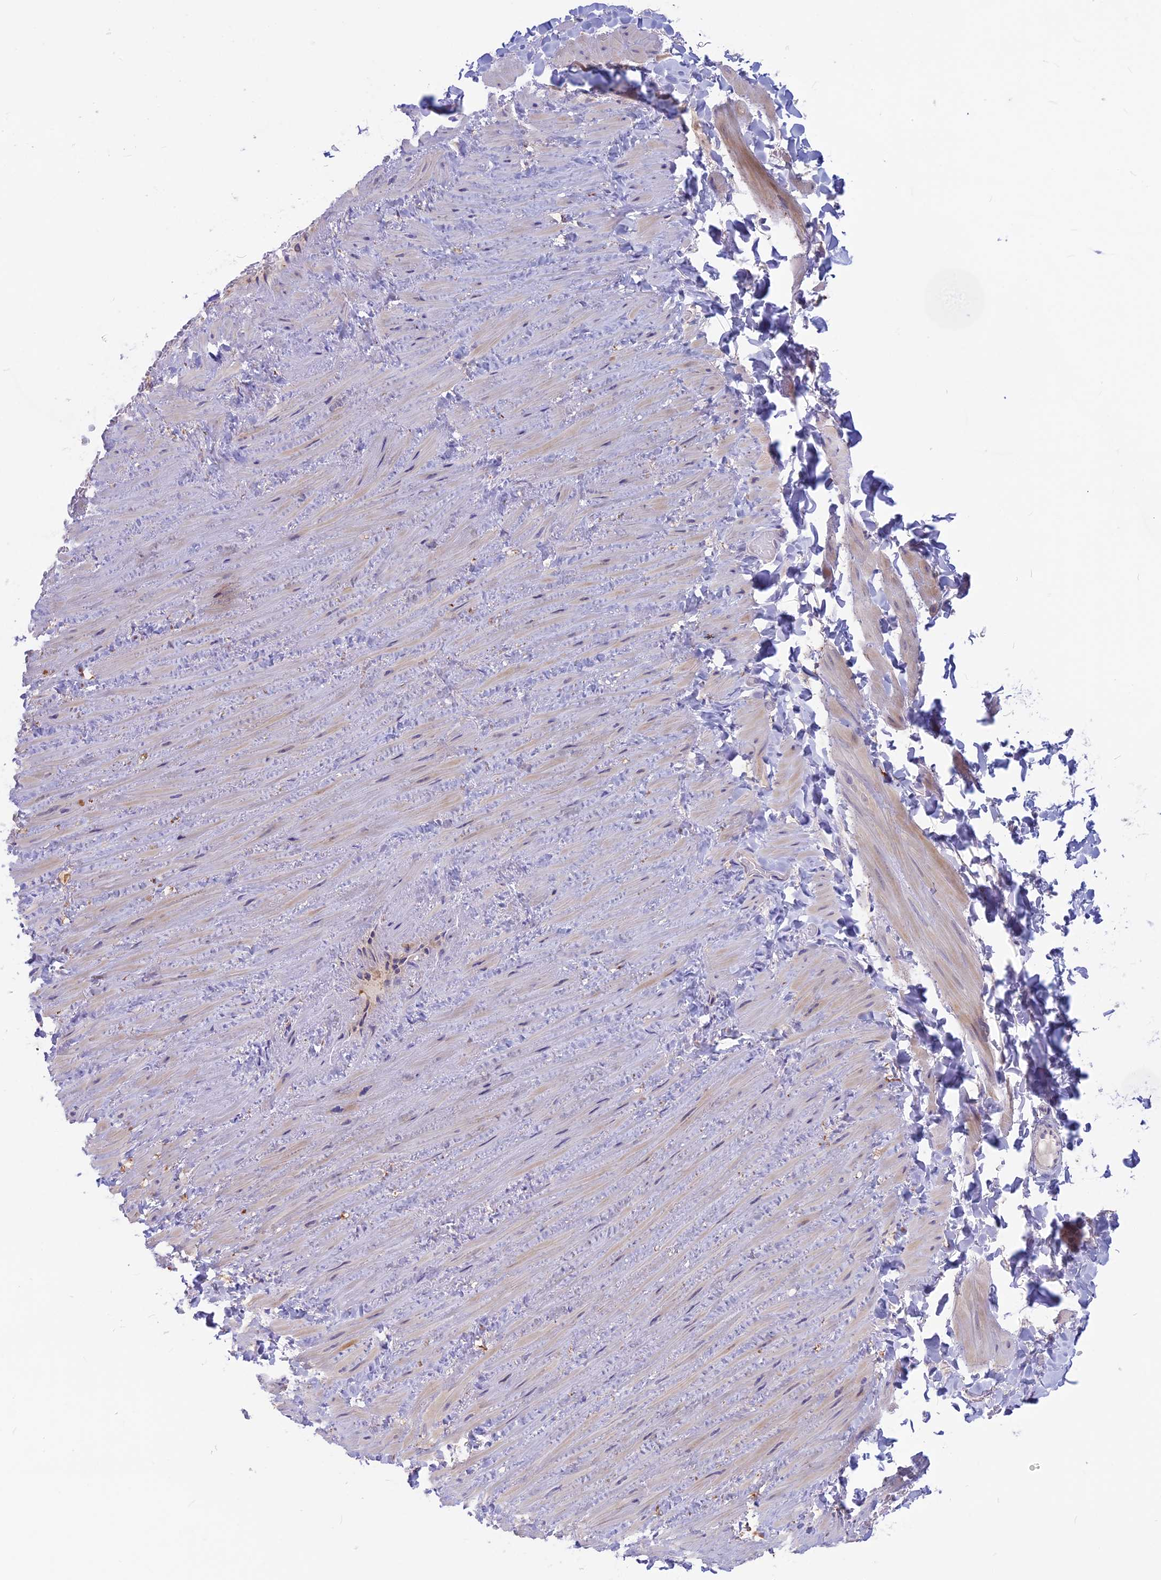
{"staining": {"intensity": "negative", "quantity": "none", "location": "none"}, "tissue": "adipose tissue", "cell_type": "Adipocytes", "image_type": "normal", "snomed": [{"axis": "morphology", "description": "Normal tissue, NOS"}, {"axis": "topography", "description": "Adipose tissue"}, {"axis": "topography", "description": "Vascular tissue"}, {"axis": "topography", "description": "Peripheral nerve tissue"}], "caption": "DAB (3,3'-diaminobenzidine) immunohistochemical staining of benign human adipose tissue demonstrates no significant staining in adipocytes.", "gene": "SNAP91", "patient": {"sex": "male", "age": 25}}